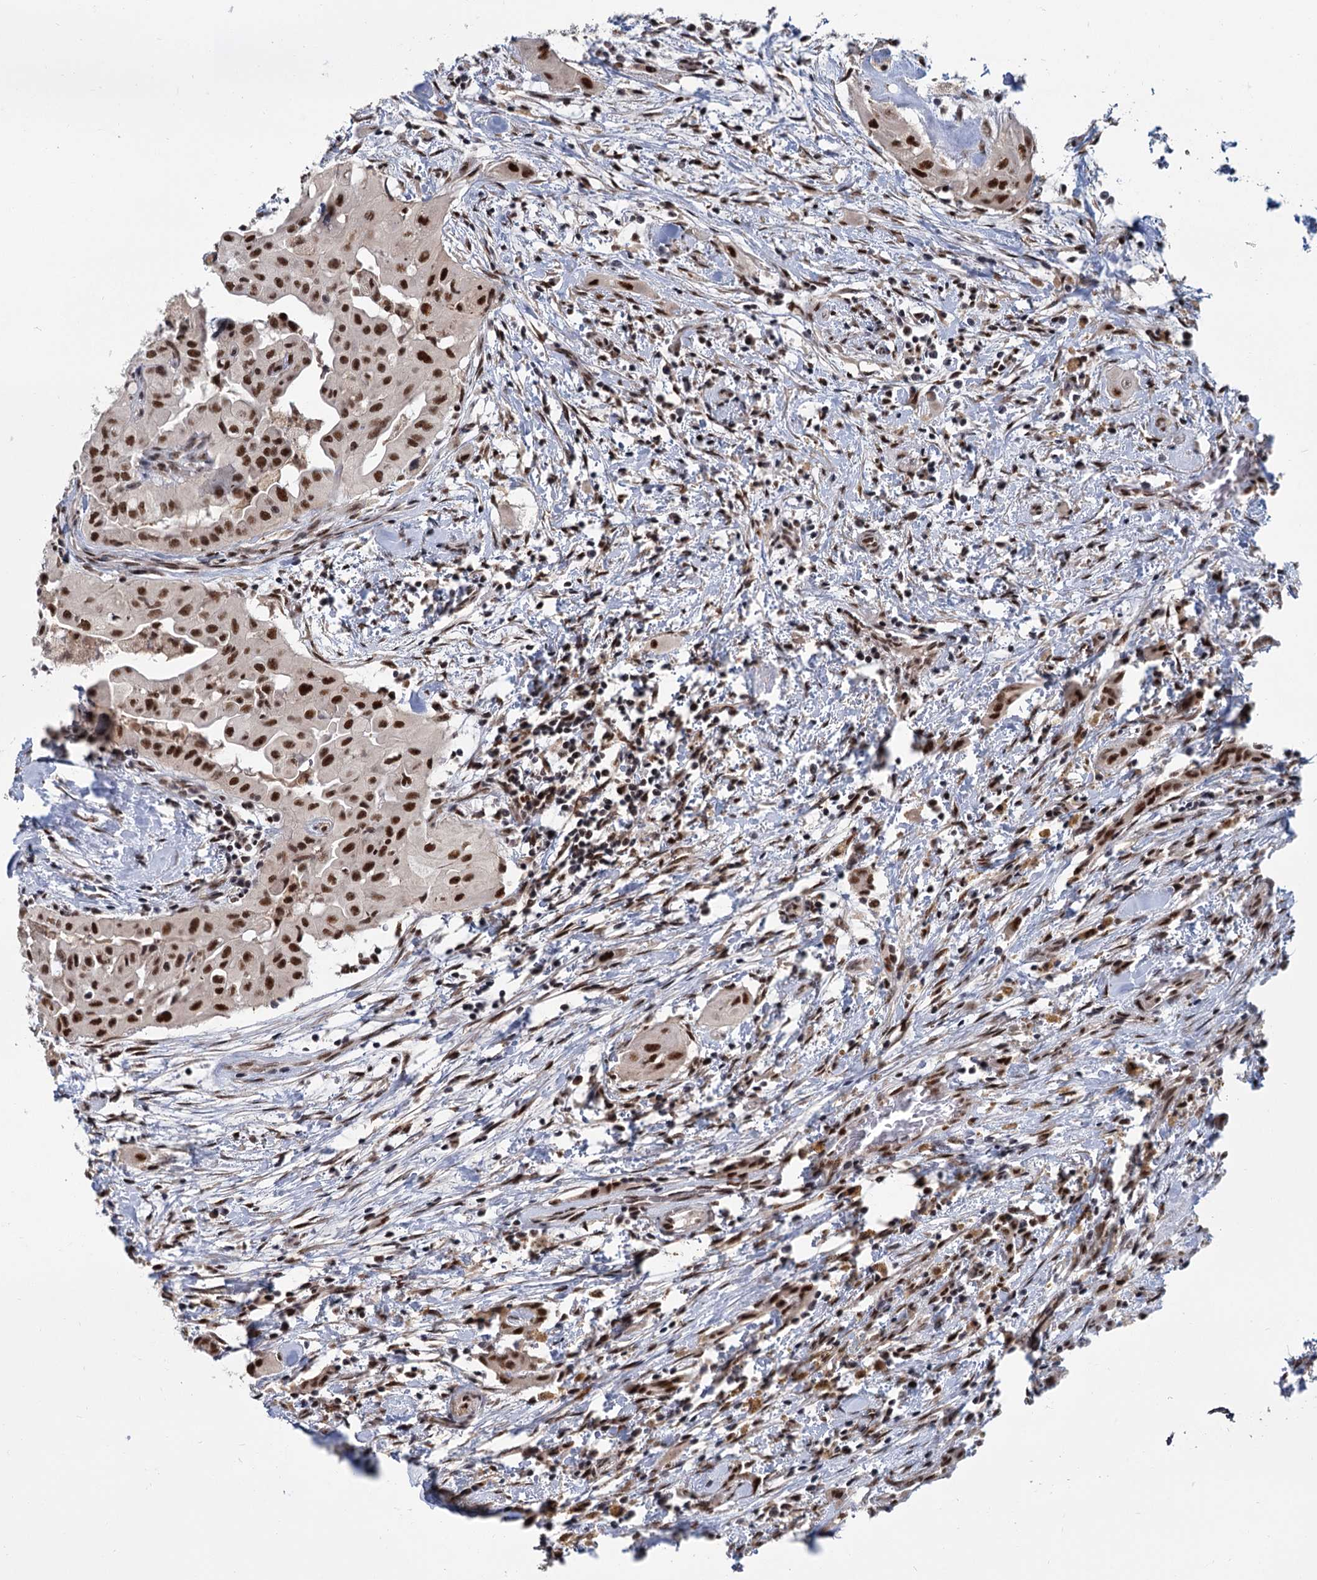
{"staining": {"intensity": "strong", "quantity": ">75%", "location": "nuclear"}, "tissue": "thyroid cancer", "cell_type": "Tumor cells", "image_type": "cancer", "snomed": [{"axis": "morphology", "description": "Papillary adenocarcinoma, NOS"}, {"axis": "topography", "description": "Thyroid gland"}], "caption": "IHC histopathology image of thyroid cancer (papillary adenocarcinoma) stained for a protein (brown), which demonstrates high levels of strong nuclear staining in about >75% of tumor cells.", "gene": "WBP4", "patient": {"sex": "female", "age": 59}}